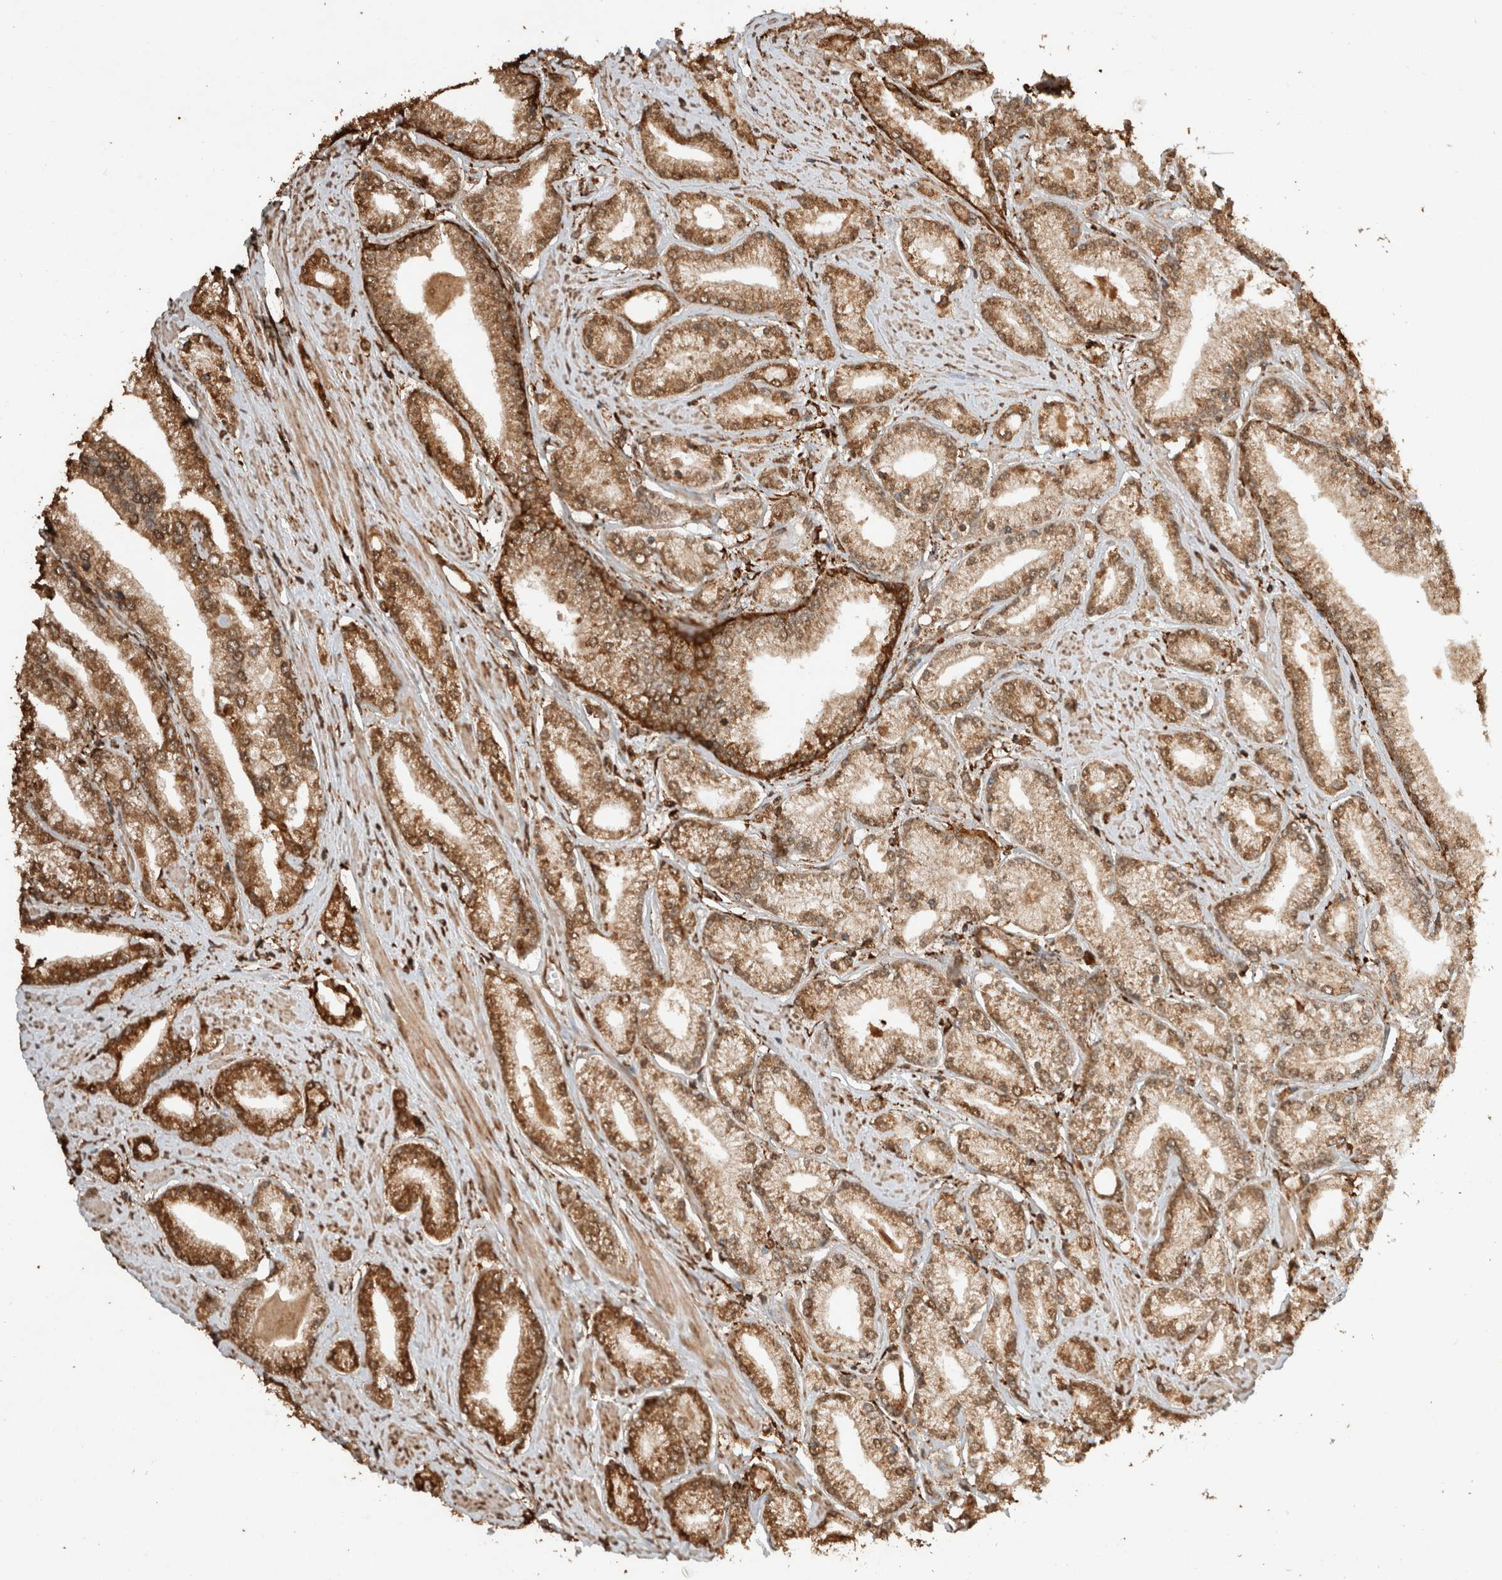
{"staining": {"intensity": "moderate", "quantity": ">75%", "location": "cytoplasmic/membranous"}, "tissue": "prostate cancer", "cell_type": "Tumor cells", "image_type": "cancer", "snomed": [{"axis": "morphology", "description": "Adenocarcinoma, Low grade"}, {"axis": "topography", "description": "Prostate"}], "caption": "Immunohistochemical staining of prostate cancer reveals moderate cytoplasmic/membranous protein staining in about >75% of tumor cells.", "gene": "ERAP1", "patient": {"sex": "male", "age": 62}}